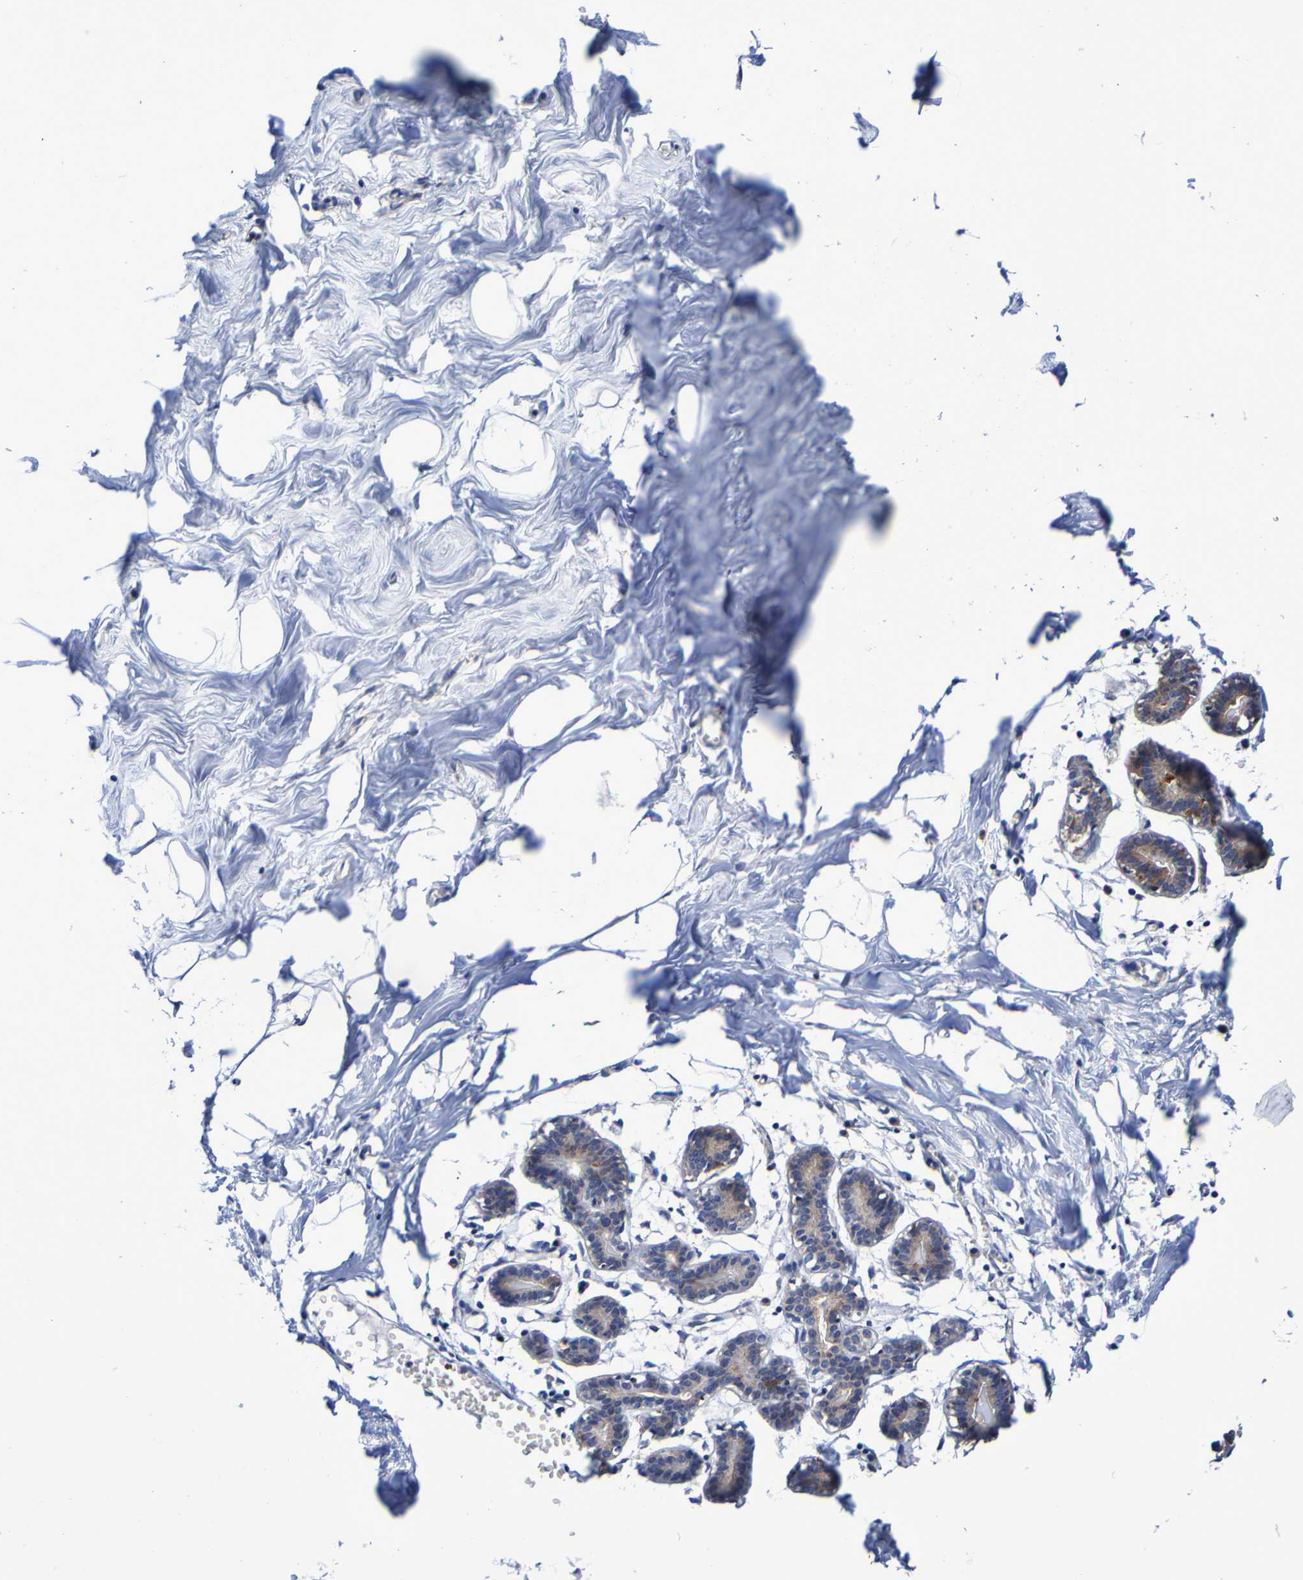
{"staining": {"intensity": "negative", "quantity": "none", "location": "none"}, "tissue": "breast", "cell_type": "Adipocytes", "image_type": "normal", "snomed": [{"axis": "morphology", "description": "Normal tissue, NOS"}, {"axis": "topography", "description": "Breast"}], "caption": "This is a histopathology image of immunohistochemistry staining of unremarkable breast, which shows no positivity in adipocytes.", "gene": "GJB1", "patient": {"sex": "female", "age": 27}}